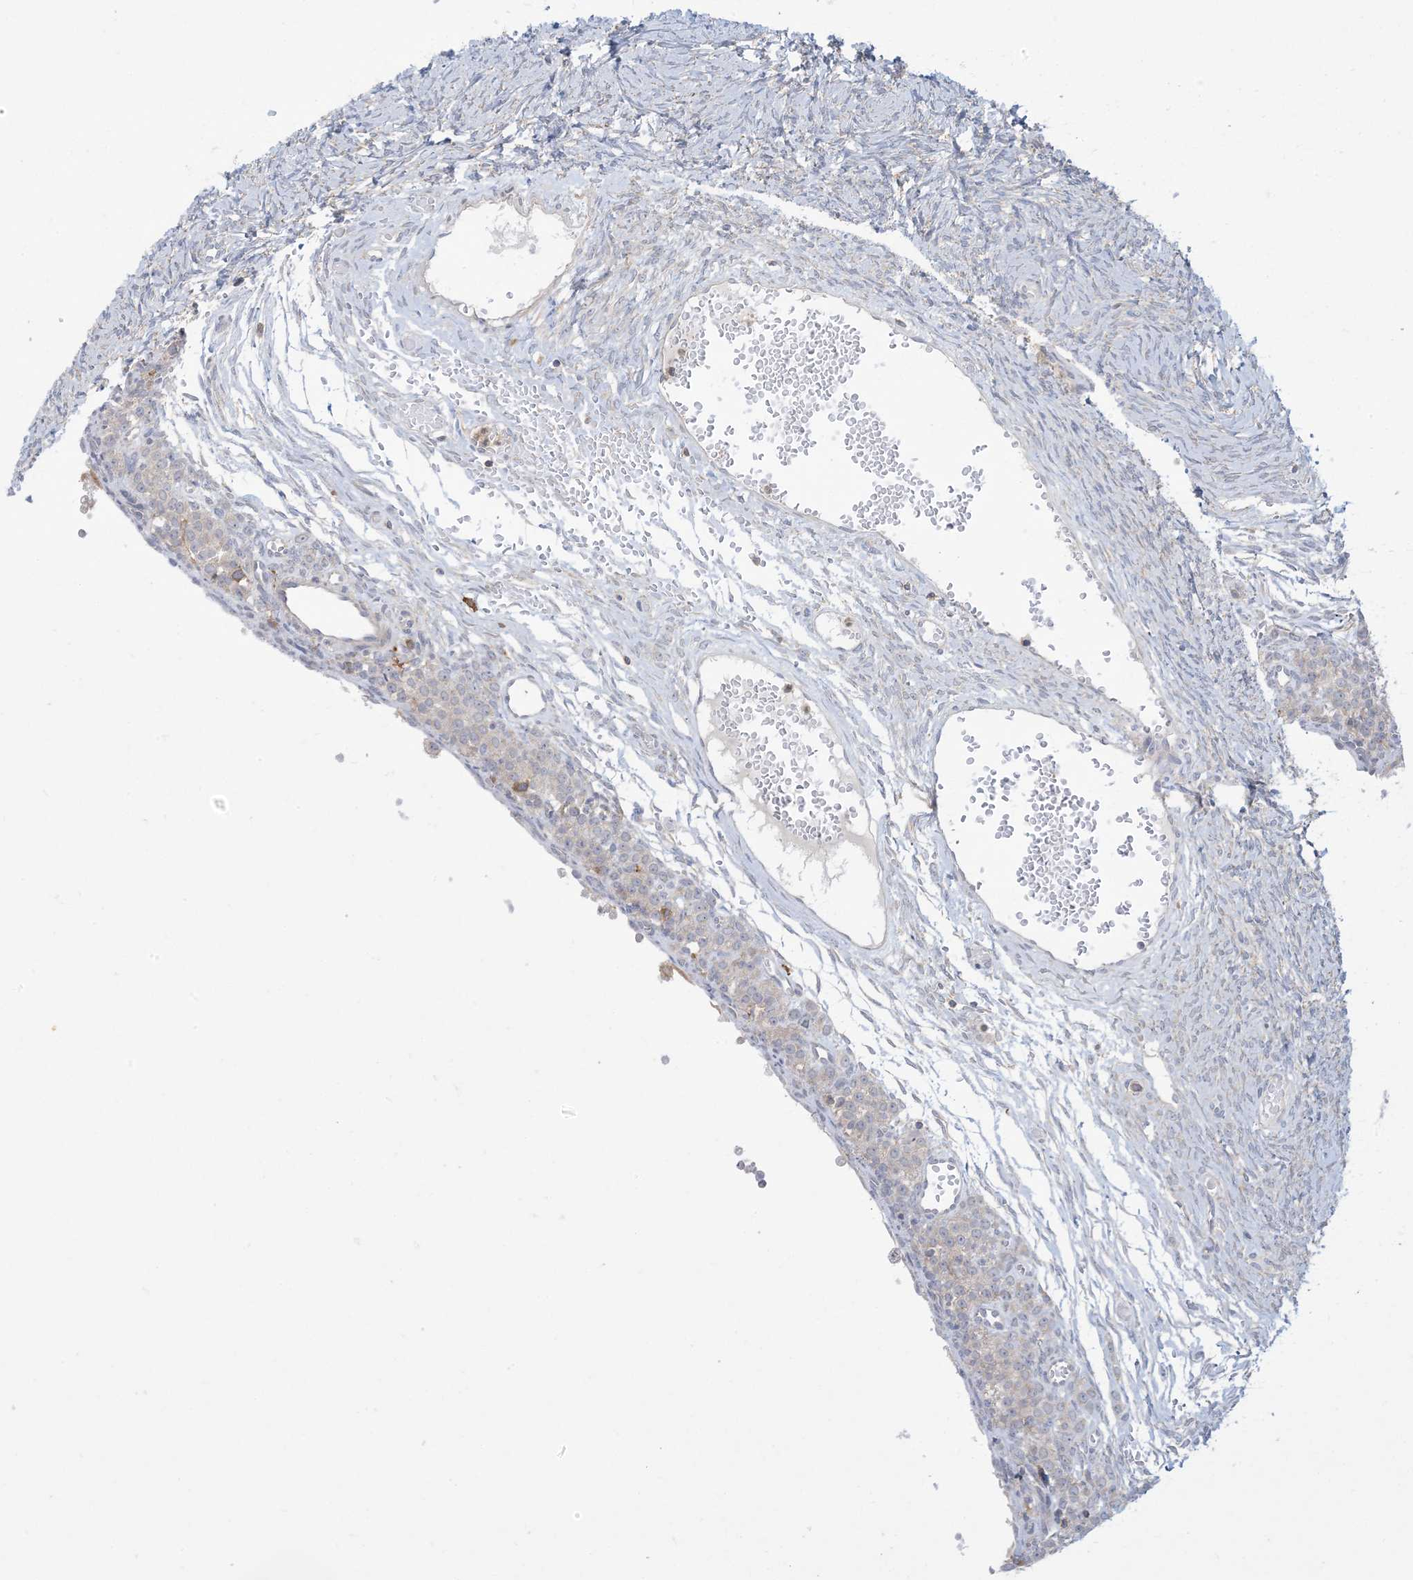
{"staining": {"intensity": "negative", "quantity": "none", "location": "none"}, "tissue": "ovary", "cell_type": "Ovarian stroma cells", "image_type": "normal", "snomed": [{"axis": "morphology", "description": "Adenocarcinoma, NOS"}, {"axis": "topography", "description": "Endometrium"}], "caption": "This is an IHC photomicrograph of normal human ovary. There is no positivity in ovarian stroma cells.", "gene": "AOC1", "patient": {"sex": "female", "age": 32}}